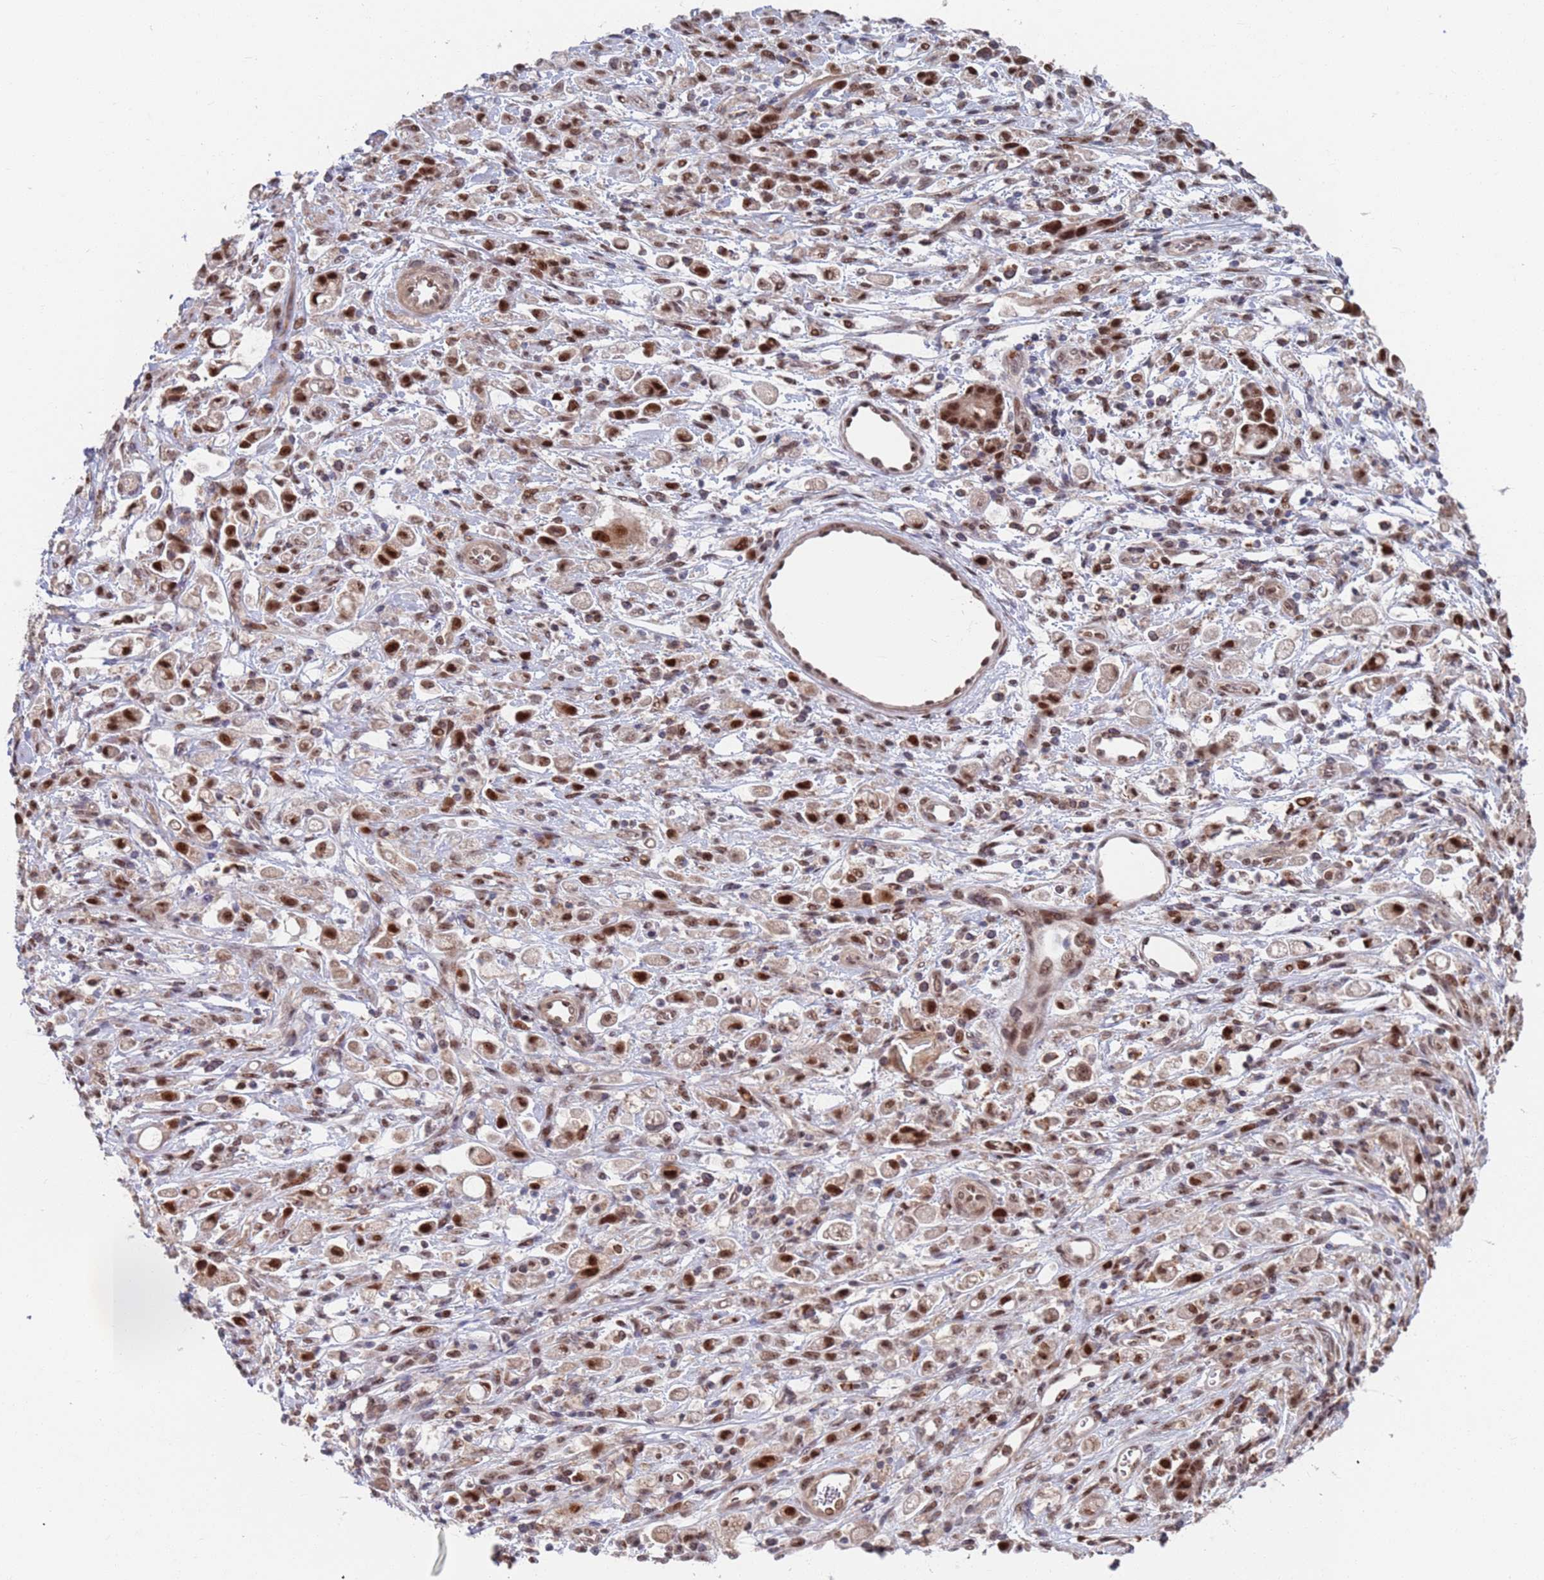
{"staining": {"intensity": "strong", "quantity": ">75%", "location": "nuclear"}, "tissue": "stomach cancer", "cell_type": "Tumor cells", "image_type": "cancer", "snomed": [{"axis": "morphology", "description": "Adenocarcinoma, NOS"}, {"axis": "topography", "description": "Stomach"}], "caption": "Protein staining reveals strong nuclear staining in approximately >75% of tumor cells in stomach cancer (adenocarcinoma).", "gene": "RPP25", "patient": {"sex": "female", "age": 60}}